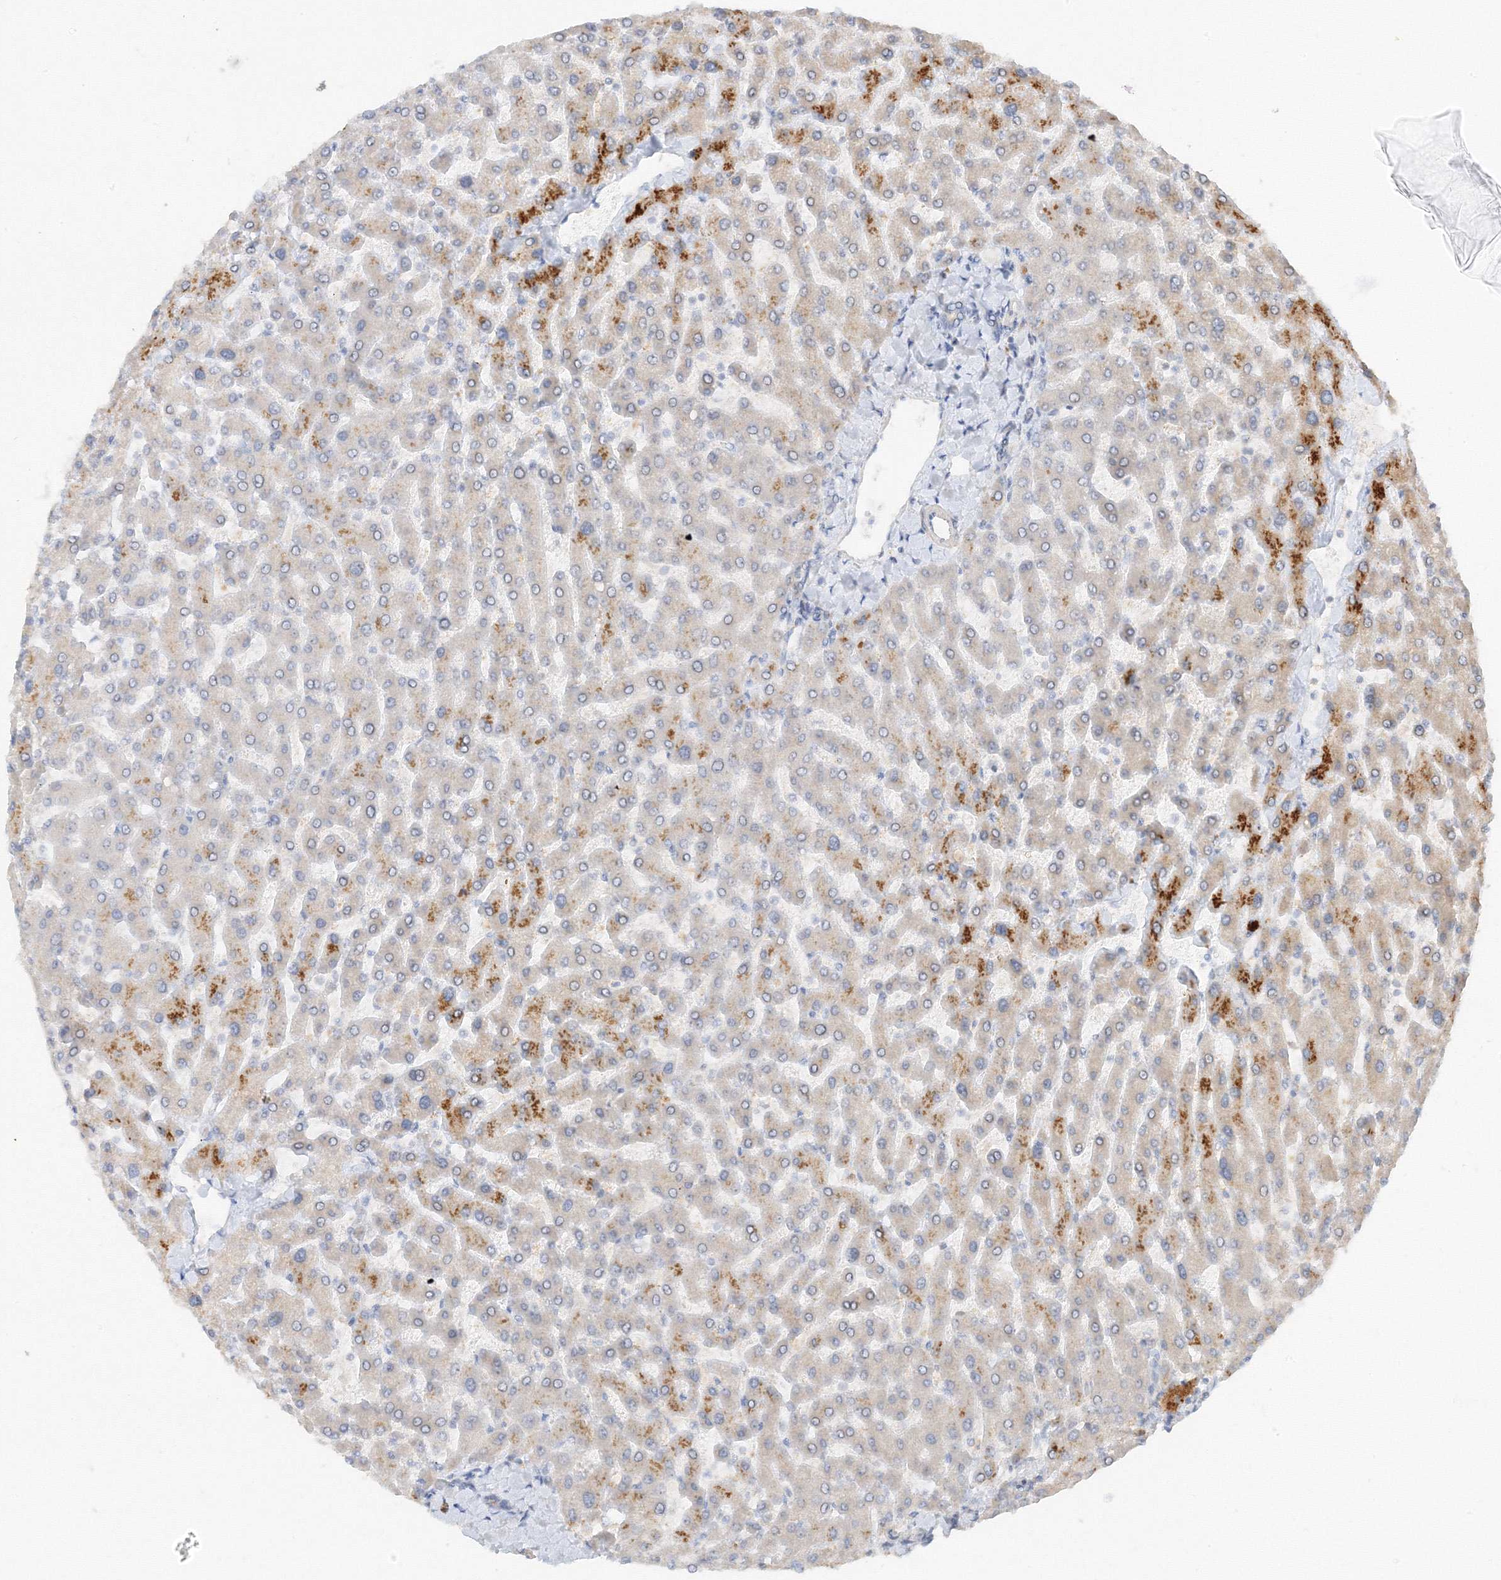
{"staining": {"intensity": "negative", "quantity": "none", "location": "none"}, "tissue": "liver", "cell_type": "Cholangiocytes", "image_type": "normal", "snomed": [{"axis": "morphology", "description": "Normal tissue, NOS"}, {"axis": "topography", "description": "Liver"}], "caption": "Micrograph shows no significant protein staining in cholangiocytes of benign liver. The staining is performed using DAB brown chromogen with nuclei counter-stained in using hematoxylin.", "gene": "ETAA1", "patient": {"sex": "male", "age": 55}}